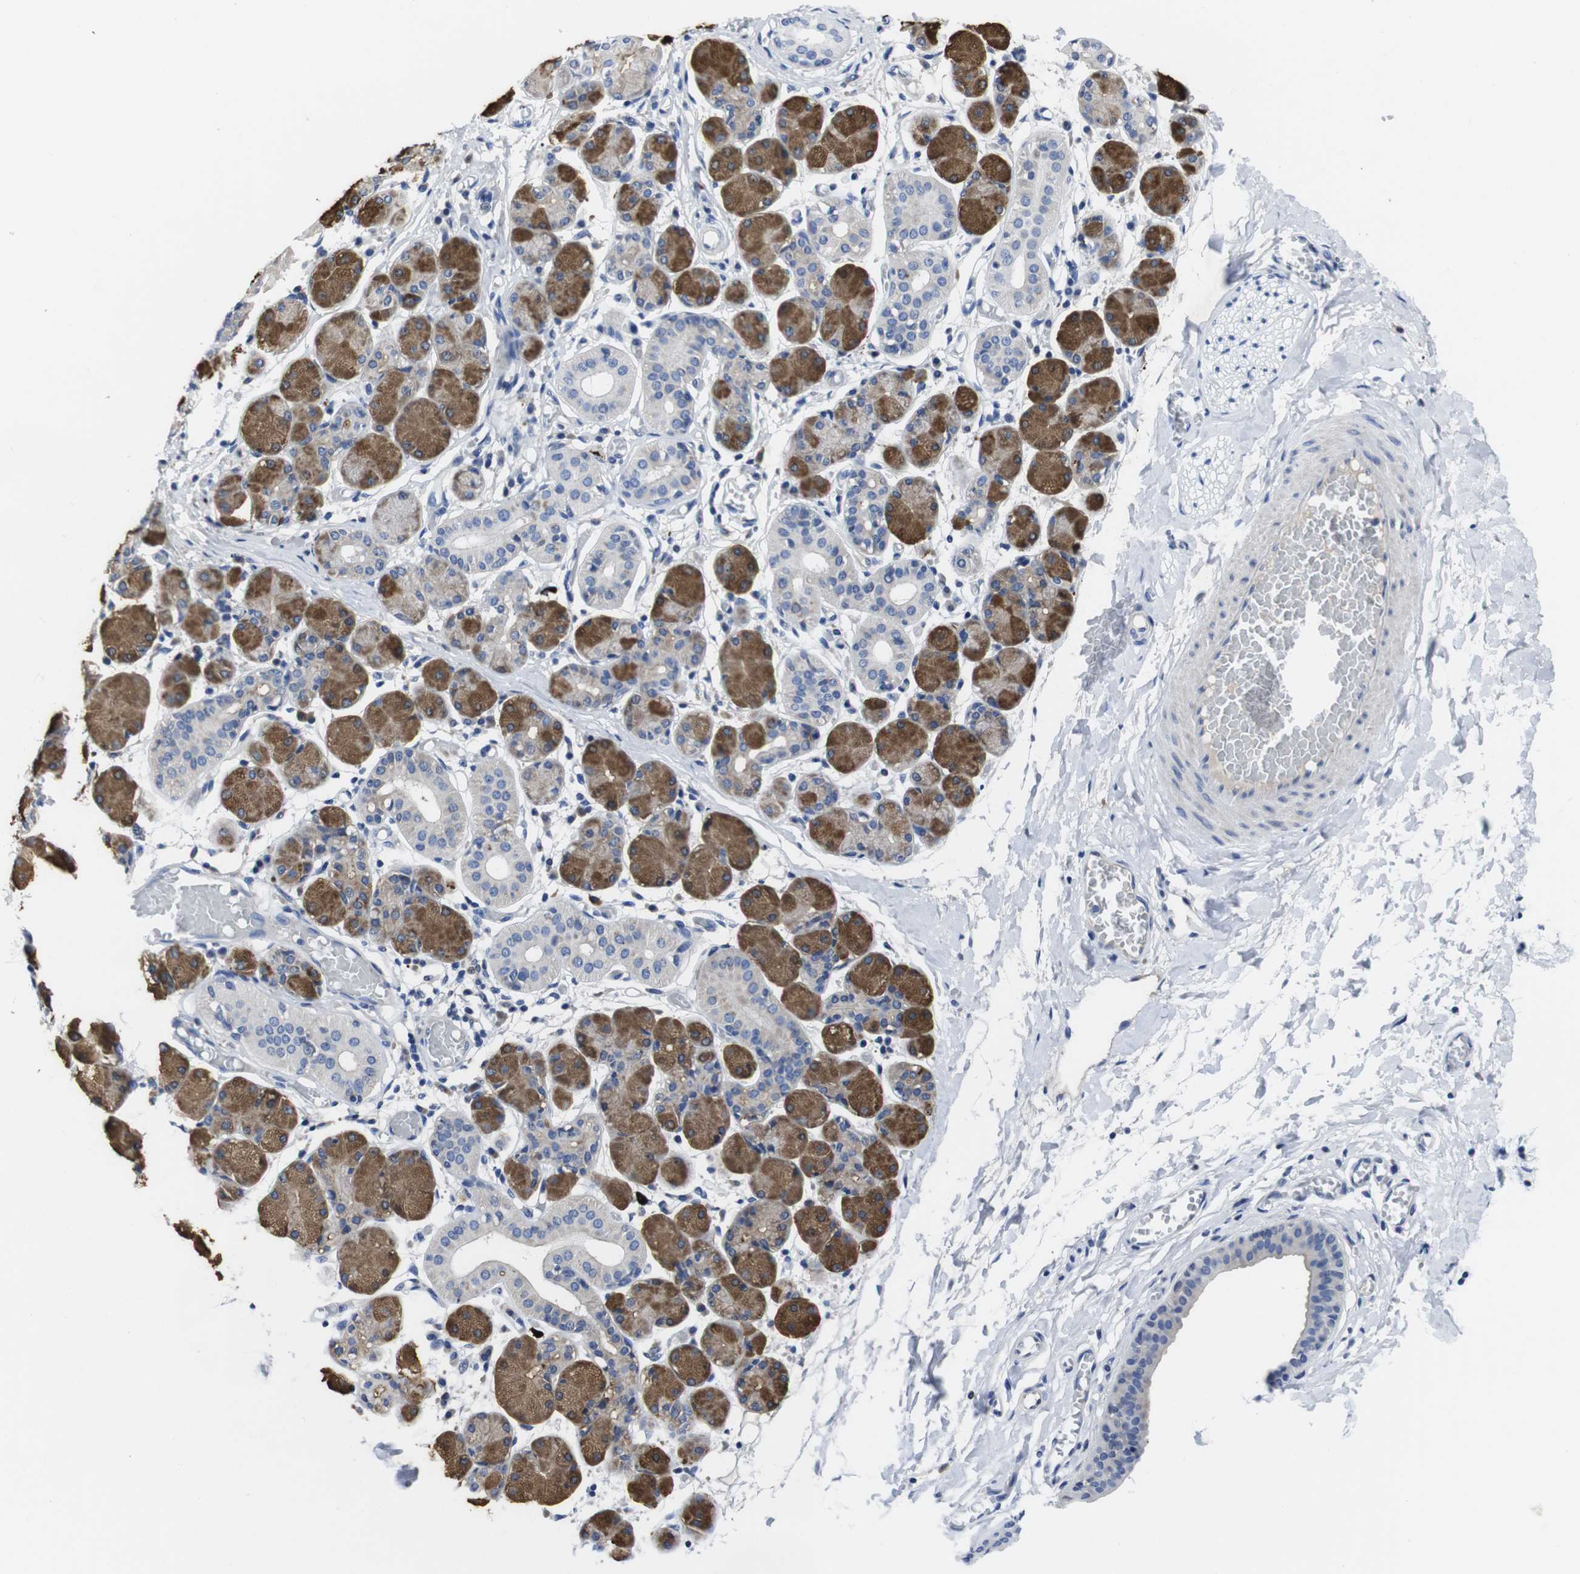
{"staining": {"intensity": "moderate", "quantity": "25%-75%", "location": "cytoplasmic/membranous"}, "tissue": "salivary gland", "cell_type": "Glandular cells", "image_type": "normal", "snomed": [{"axis": "morphology", "description": "Normal tissue, NOS"}, {"axis": "topography", "description": "Salivary gland"}], "caption": "Moderate cytoplasmic/membranous positivity for a protein is present in about 25%-75% of glandular cells of unremarkable salivary gland using IHC.", "gene": "EIF4A1", "patient": {"sex": "female", "age": 24}}